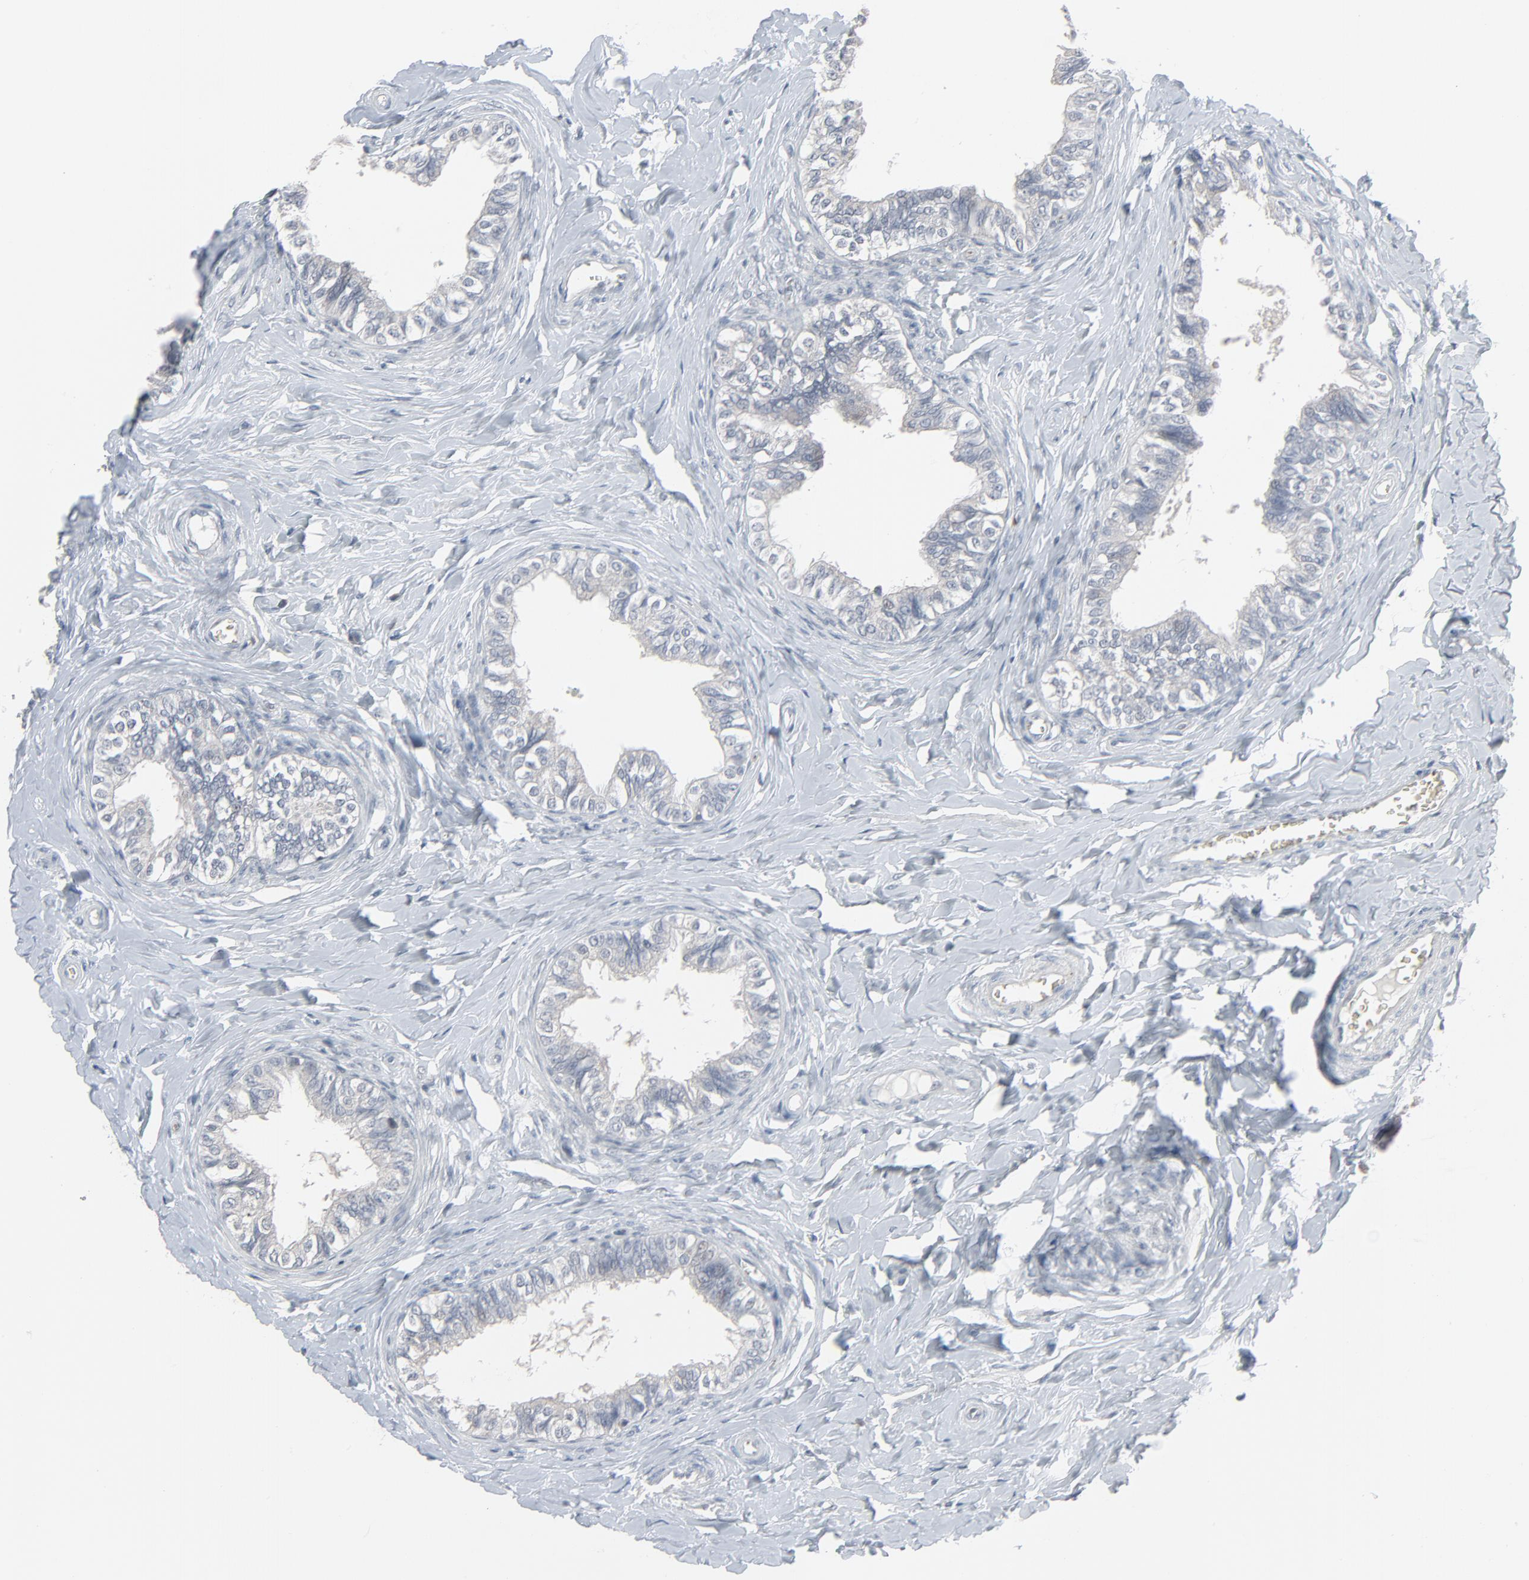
{"staining": {"intensity": "negative", "quantity": "none", "location": "none"}, "tissue": "epididymis", "cell_type": "Glandular cells", "image_type": "normal", "snomed": [{"axis": "morphology", "description": "Normal tissue, NOS"}, {"axis": "topography", "description": "Soft tissue"}, {"axis": "topography", "description": "Epididymis"}], "caption": "DAB (3,3'-diaminobenzidine) immunohistochemical staining of unremarkable epididymis displays no significant positivity in glandular cells.", "gene": "SAGE1", "patient": {"sex": "male", "age": 26}}